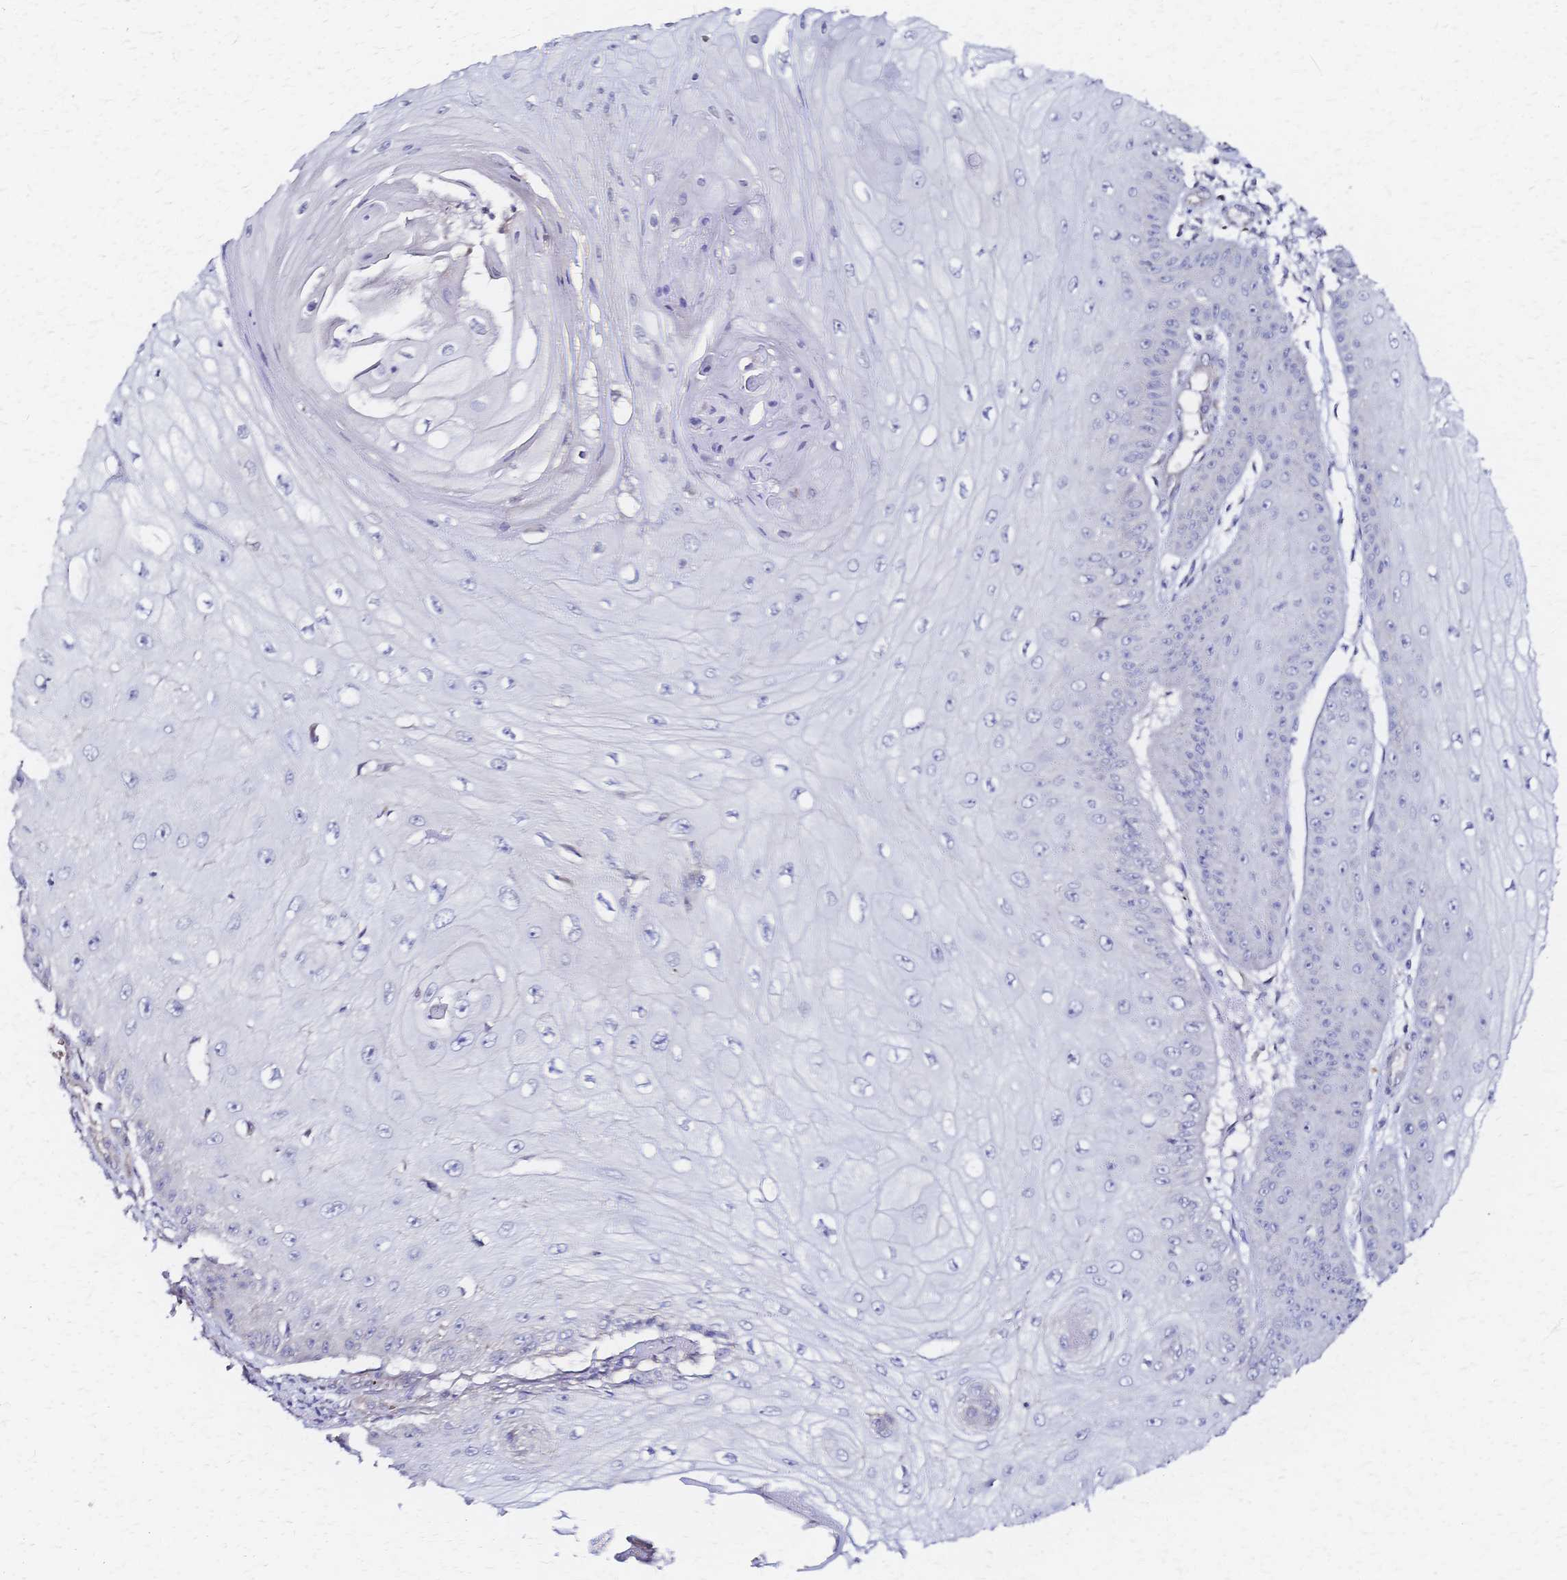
{"staining": {"intensity": "negative", "quantity": "none", "location": "none"}, "tissue": "skin cancer", "cell_type": "Tumor cells", "image_type": "cancer", "snomed": [{"axis": "morphology", "description": "Squamous cell carcinoma, NOS"}, {"axis": "topography", "description": "Skin"}], "caption": "The photomicrograph reveals no significant staining in tumor cells of skin cancer.", "gene": "SLC5A1", "patient": {"sex": "male", "age": 70}}